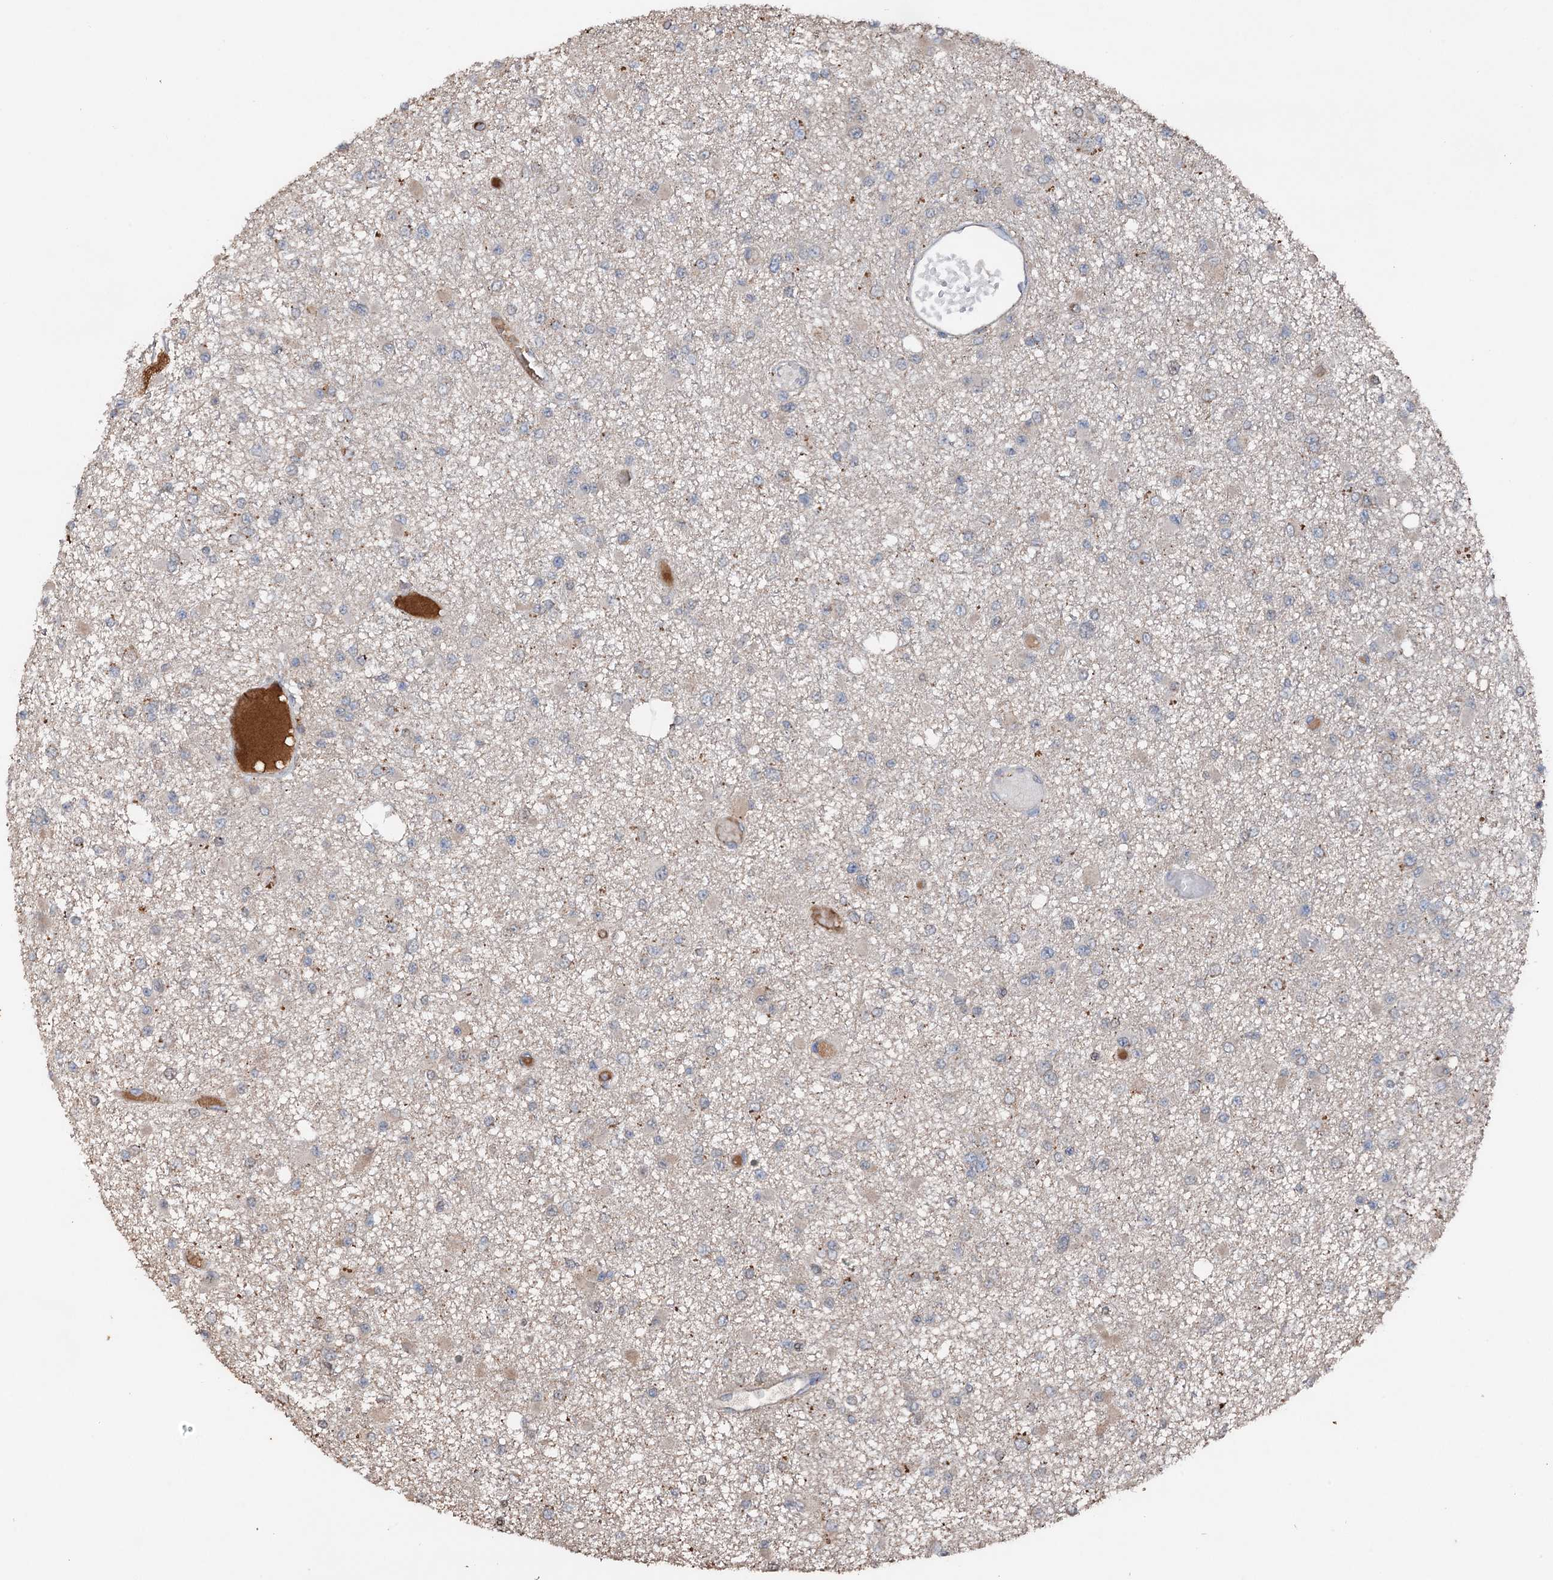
{"staining": {"intensity": "negative", "quantity": "none", "location": "none"}, "tissue": "glioma", "cell_type": "Tumor cells", "image_type": "cancer", "snomed": [{"axis": "morphology", "description": "Glioma, malignant, Low grade"}, {"axis": "topography", "description": "Brain"}], "caption": "Immunohistochemistry (IHC) image of neoplastic tissue: human malignant glioma (low-grade) stained with DAB (3,3'-diaminobenzidine) displays no significant protein staining in tumor cells.", "gene": "ARL13A", "patient": {"sex": "female", "age": 22}}